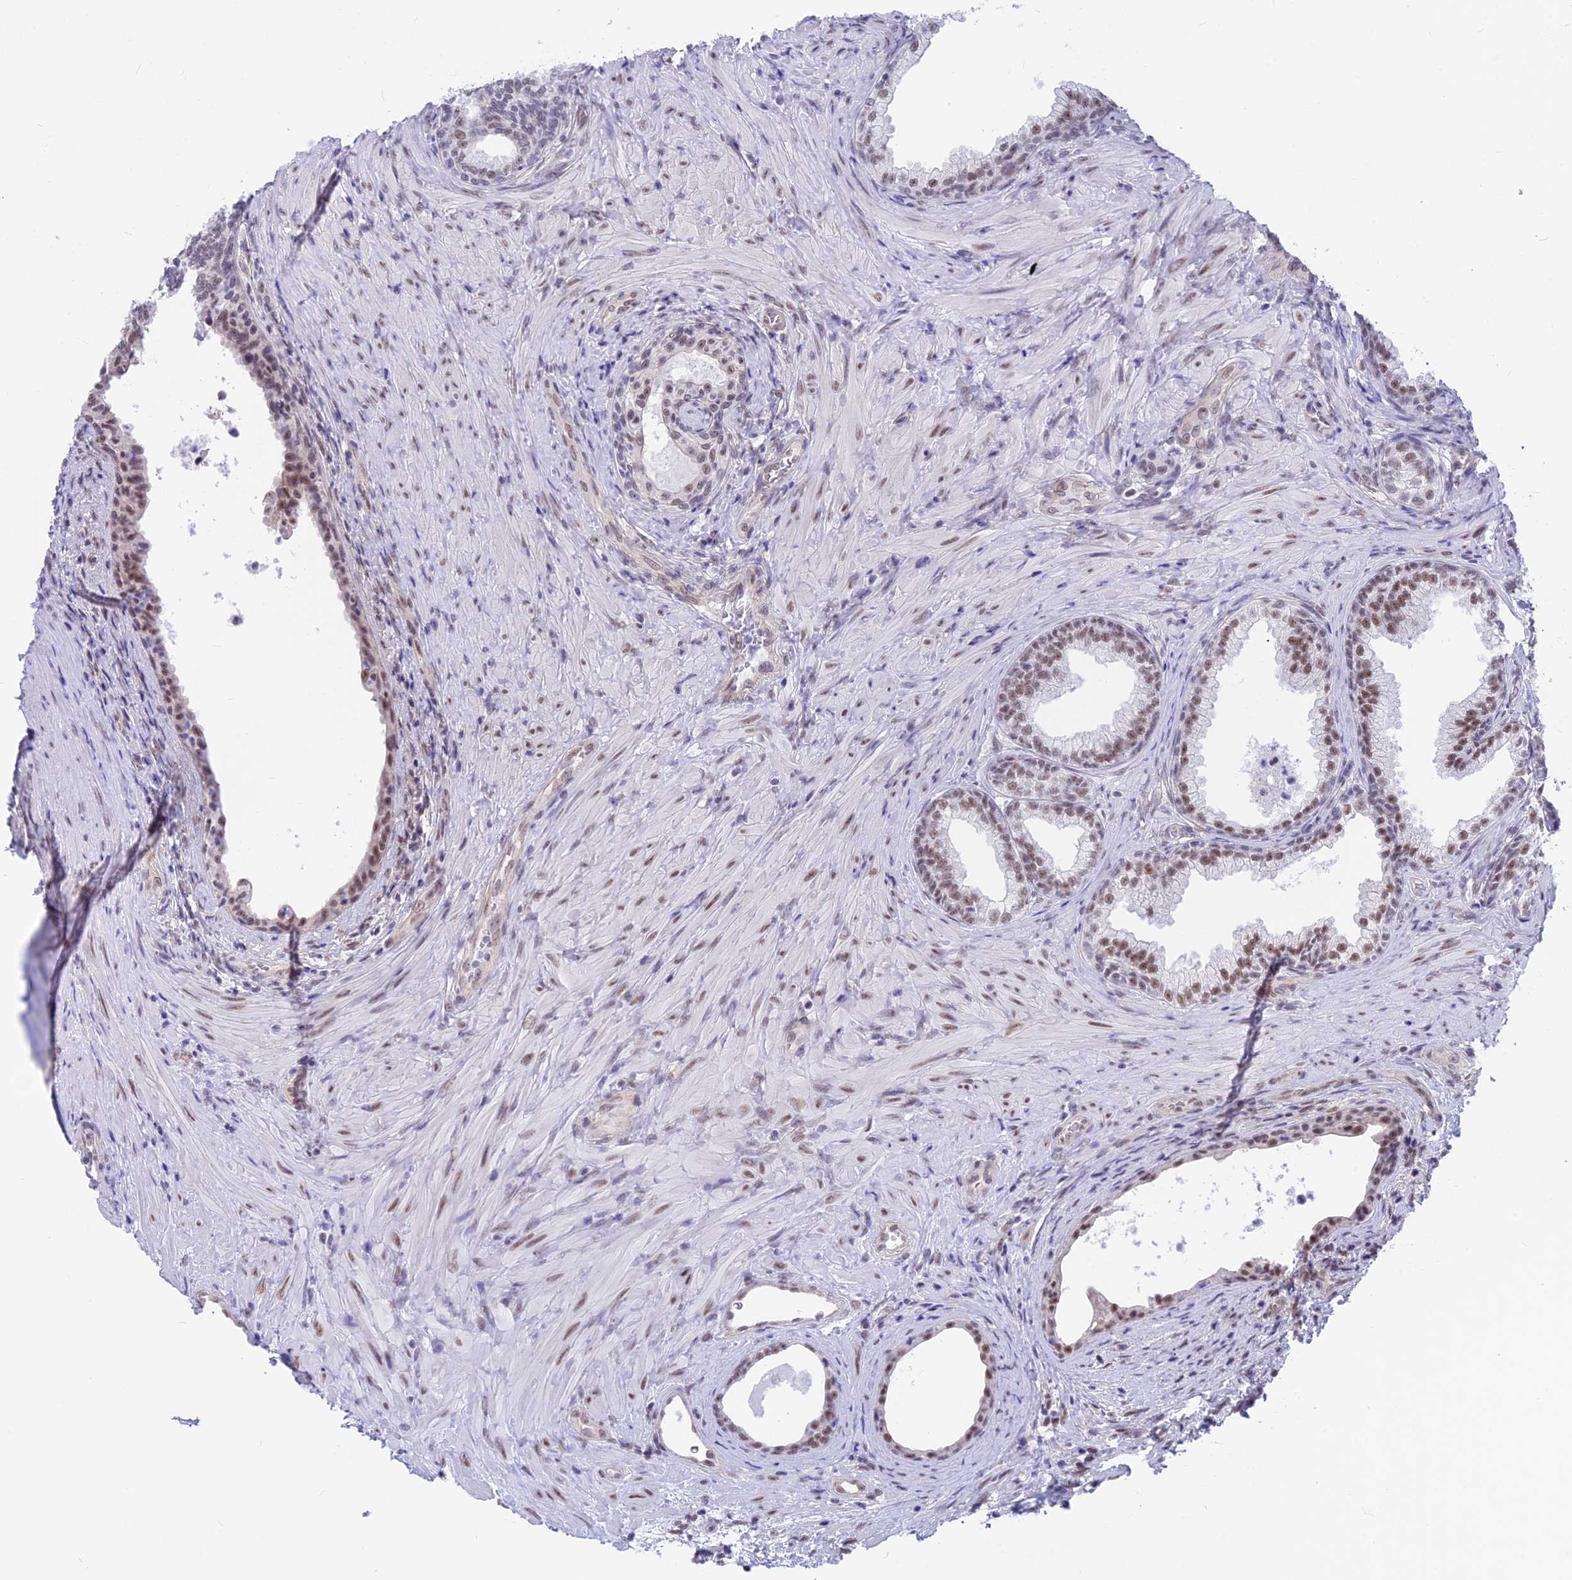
{"staining": {"intensity": "moderate", "quantity": "25%-75%", "location": "nuclear"}, "tissue": "prostate", "cell_type": "Glandular cells", "image_type": "normal", "snomed": [{"axis": "morphology", "description": "Normal tissue, NOS"}, {"axis": "topography", "description": "Prostate"}], "caption": "A brown stain labels moderate nuclear positivity of a protein in glandular cells of unremarkable human prostate.", "gene": "SRSF5", "patient": {"sex": "male", "age": 76}}